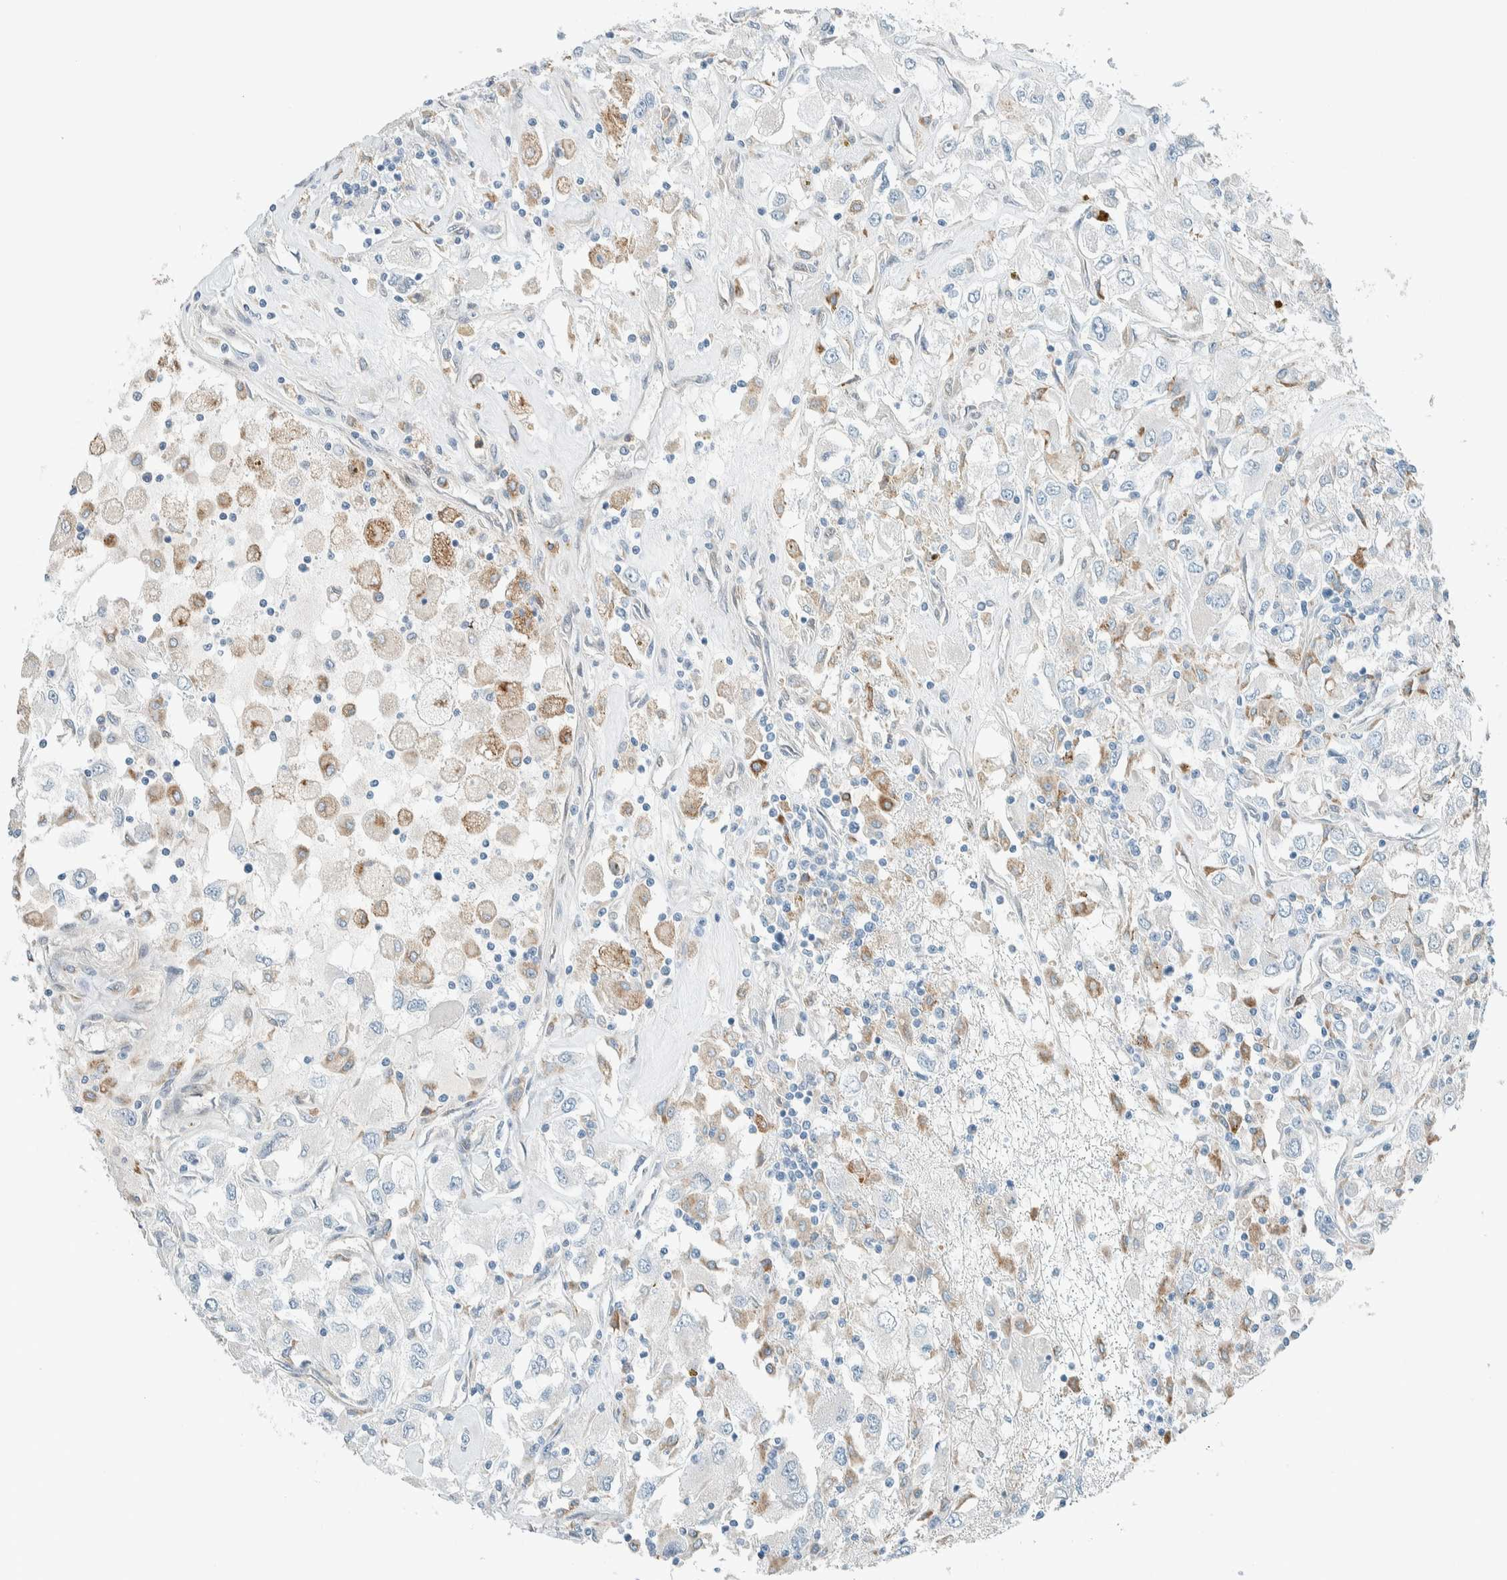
{"staining": {"intensity": "negative", "quantity": "none", "location": "none"}, "tissue": "renal cancer", "cell_type": "Tumor cells", "image_type": "cancer", "snomed": [{"axis": "morphology", "description": "Adenocarcinoma, NOS"}, {"axis": "topography", "description": "Kidney"}], "caption": "The image displays no significant positivity in tumor cells of renal cancer (adenocarcinoma).", "gene": "NXN", "patient": {"sex": "female", "age": 52}}